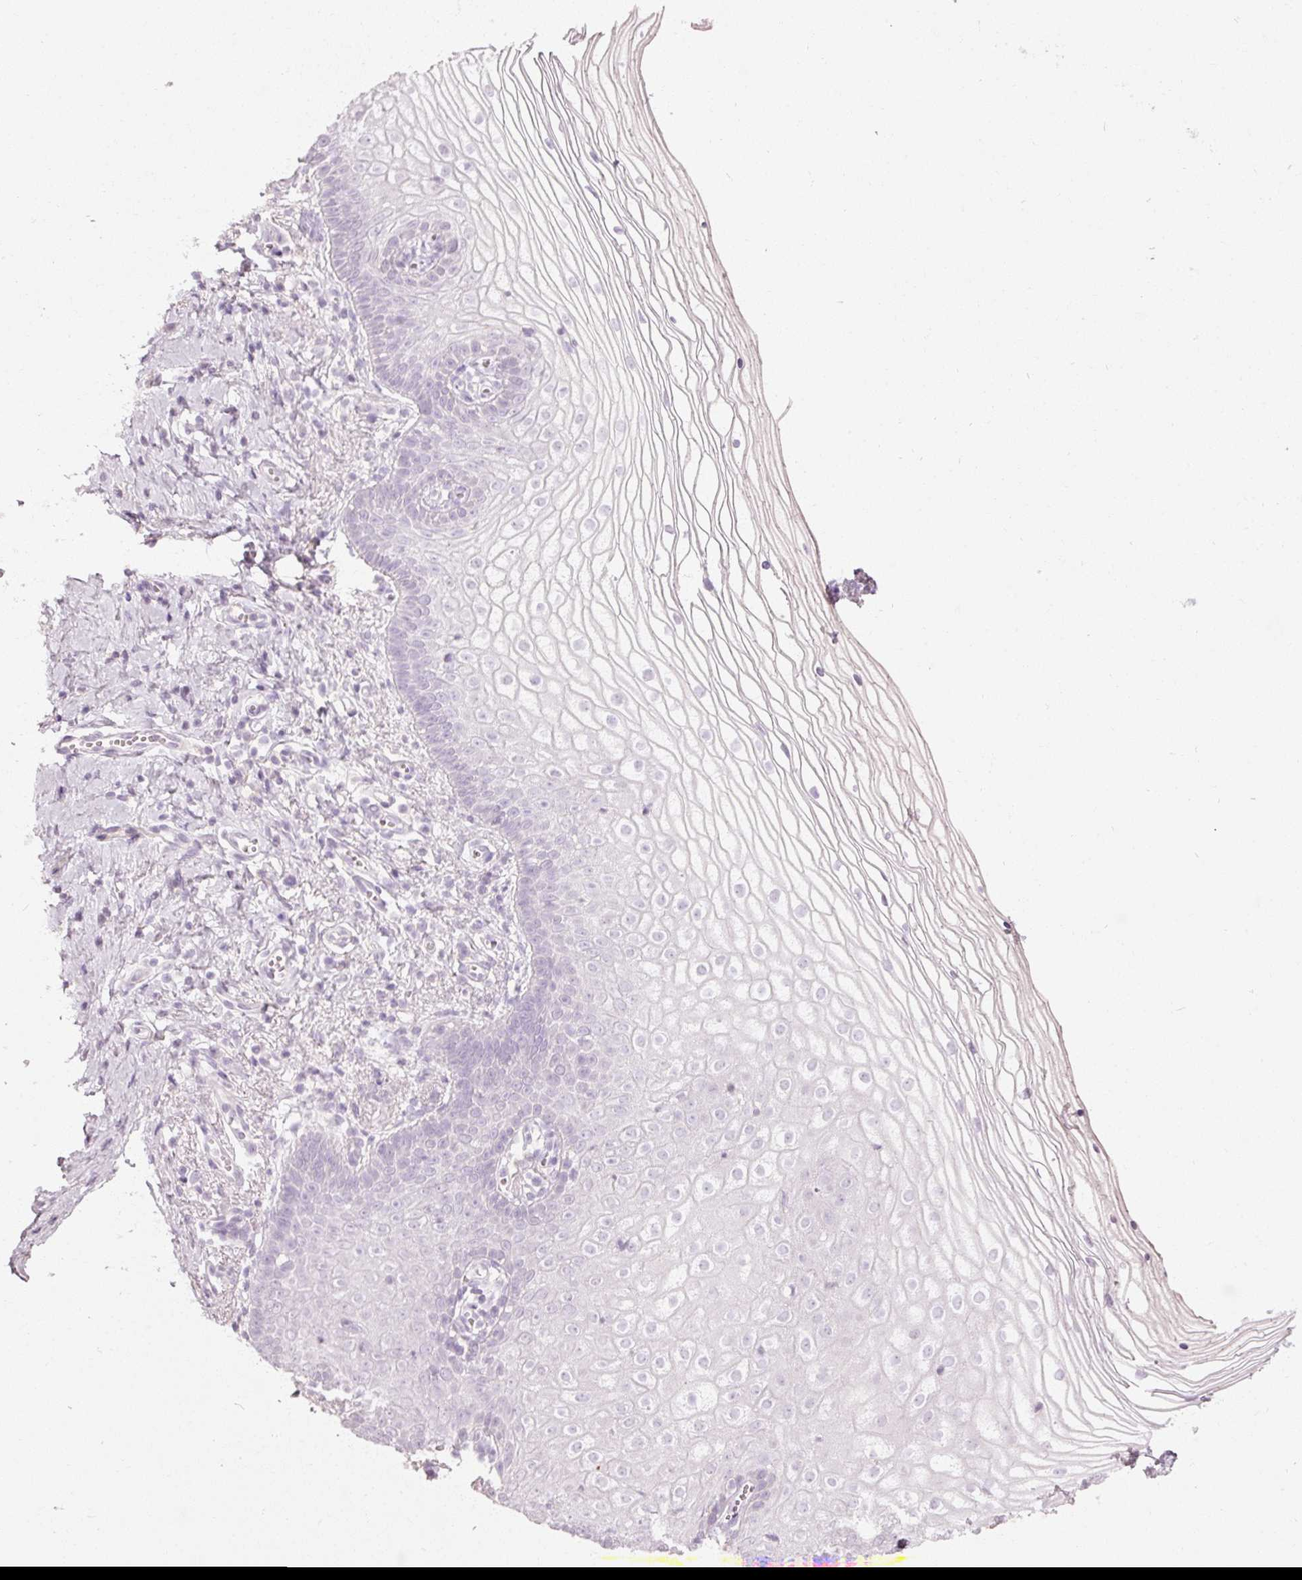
{"staining": {"intensity": "negative", "quantity": "none", "location": "none"}, "tissue": "vagina", "cell_type": "Squamous epithelial cells", "image_type": "normal", "snomed": [{"axis": "morphology", "description": "Normal tissue, NOS"}, {"axis": "topography", "description": "Vagina"}], "caption": "Human vagina stained for a protein using immunohistochemistry (IHC) reveals no positivity in squamous epithelial cells.", "gene": "MUC5AC", "patient": {"sex": "female", "age": 56}}